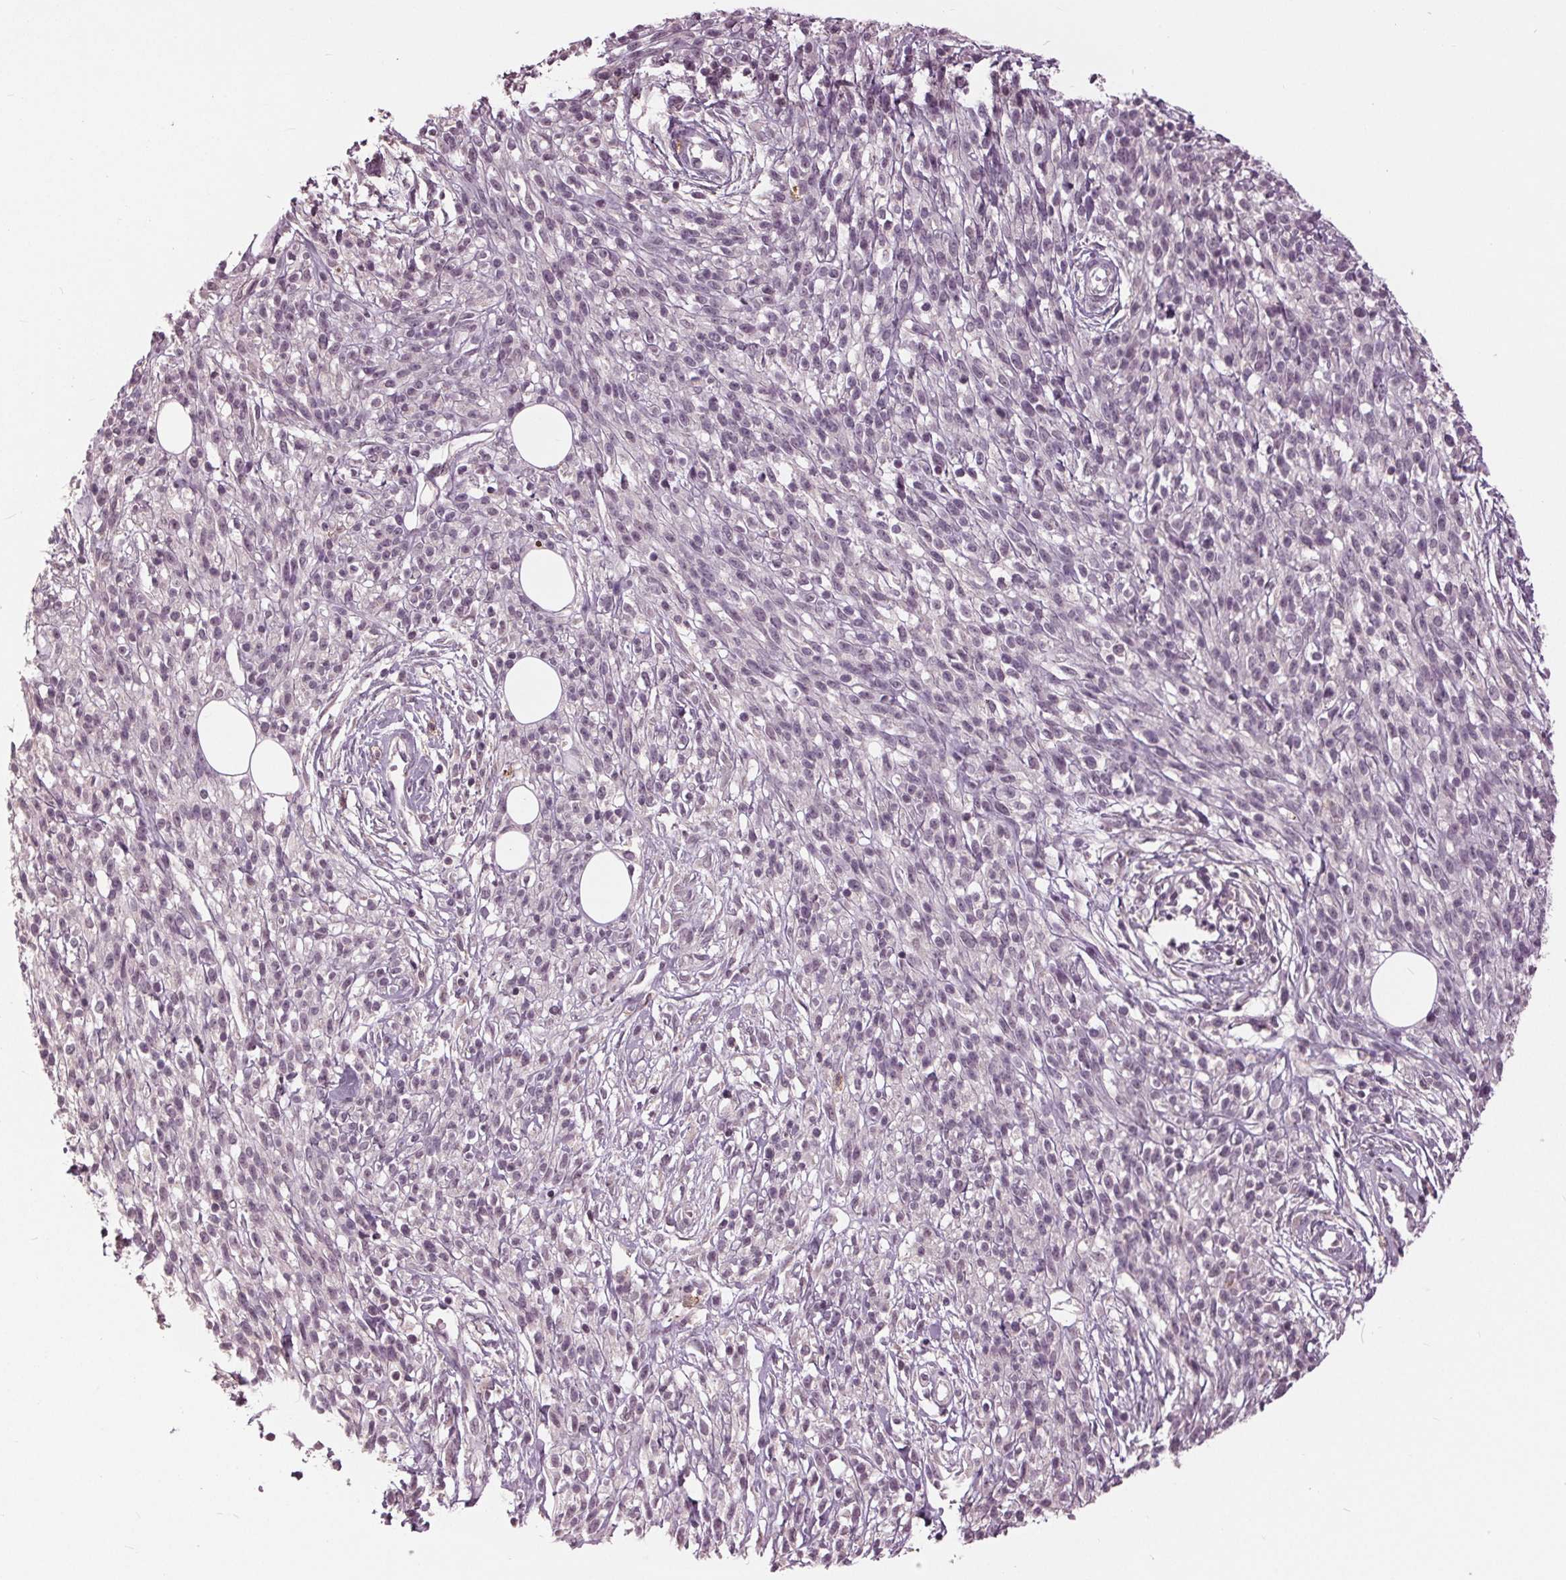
{"staining": {"intensity": "negative", "quantity": "none", "location": "none"}, "tissue": "melanoma", "cell_type": "Tumor cells", "image_type": "cancer", "snomed": [{"axis": "morphology", "description": "Malignant melanoma, NOS"}, {"axis": "topography", "description": "Skin"}, {"axis": "topography", "description": "Skin of trunk"}], "caption": "Tumor cells are negative for brown protein staining in malignant melanoma. (Brightfield microscopy of DAB (3,3'-diaminobenzidine) IHC at high magnification).", "gene": "SIGLEC6", "patient": {"sex": "male", "age": 74}}